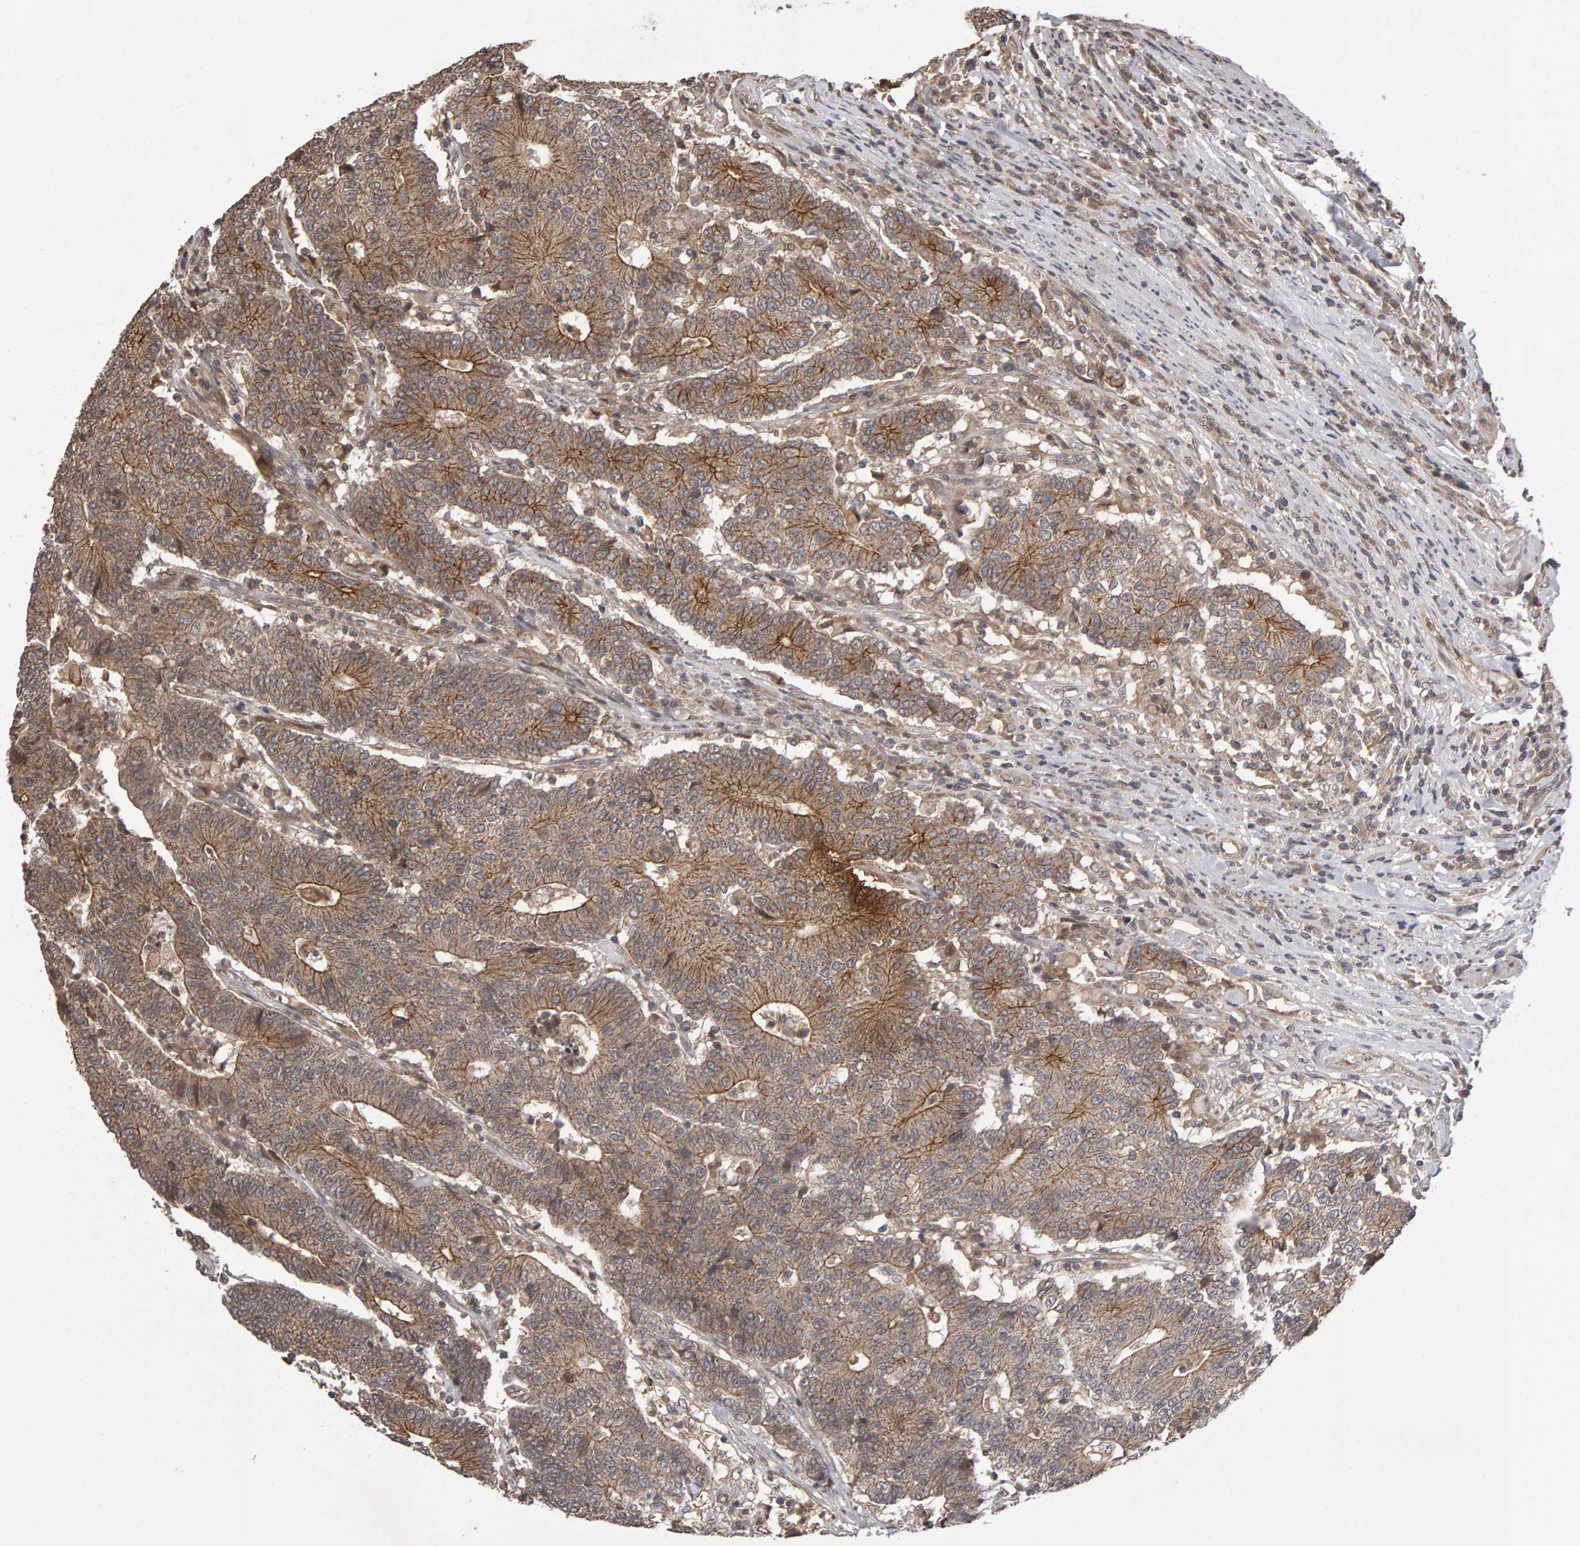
{"staining": {"intensity": "moderate", "quantity": ">75%", "location": "cytoplasmic/membranous"}, "tissue": "colorectal cancer", "cell_type": "Tumor cells", "image_type": "cancer", "snomed": [{"axis": "morphology", "description": "Normal tissue, NOS"}, {"axis": "morphology", "description": "Adenocarcinoma, NOS"}, {"axis": "topography", "description": "Colon"}], "caption": "This is a histology image of IHC staining of colorectal cancer, which shows moderate positivity in the cytoplasmic/membranous of tumor cells.", "gene": "SCRIB", "patient": {"sex": "female", "age": 75}}